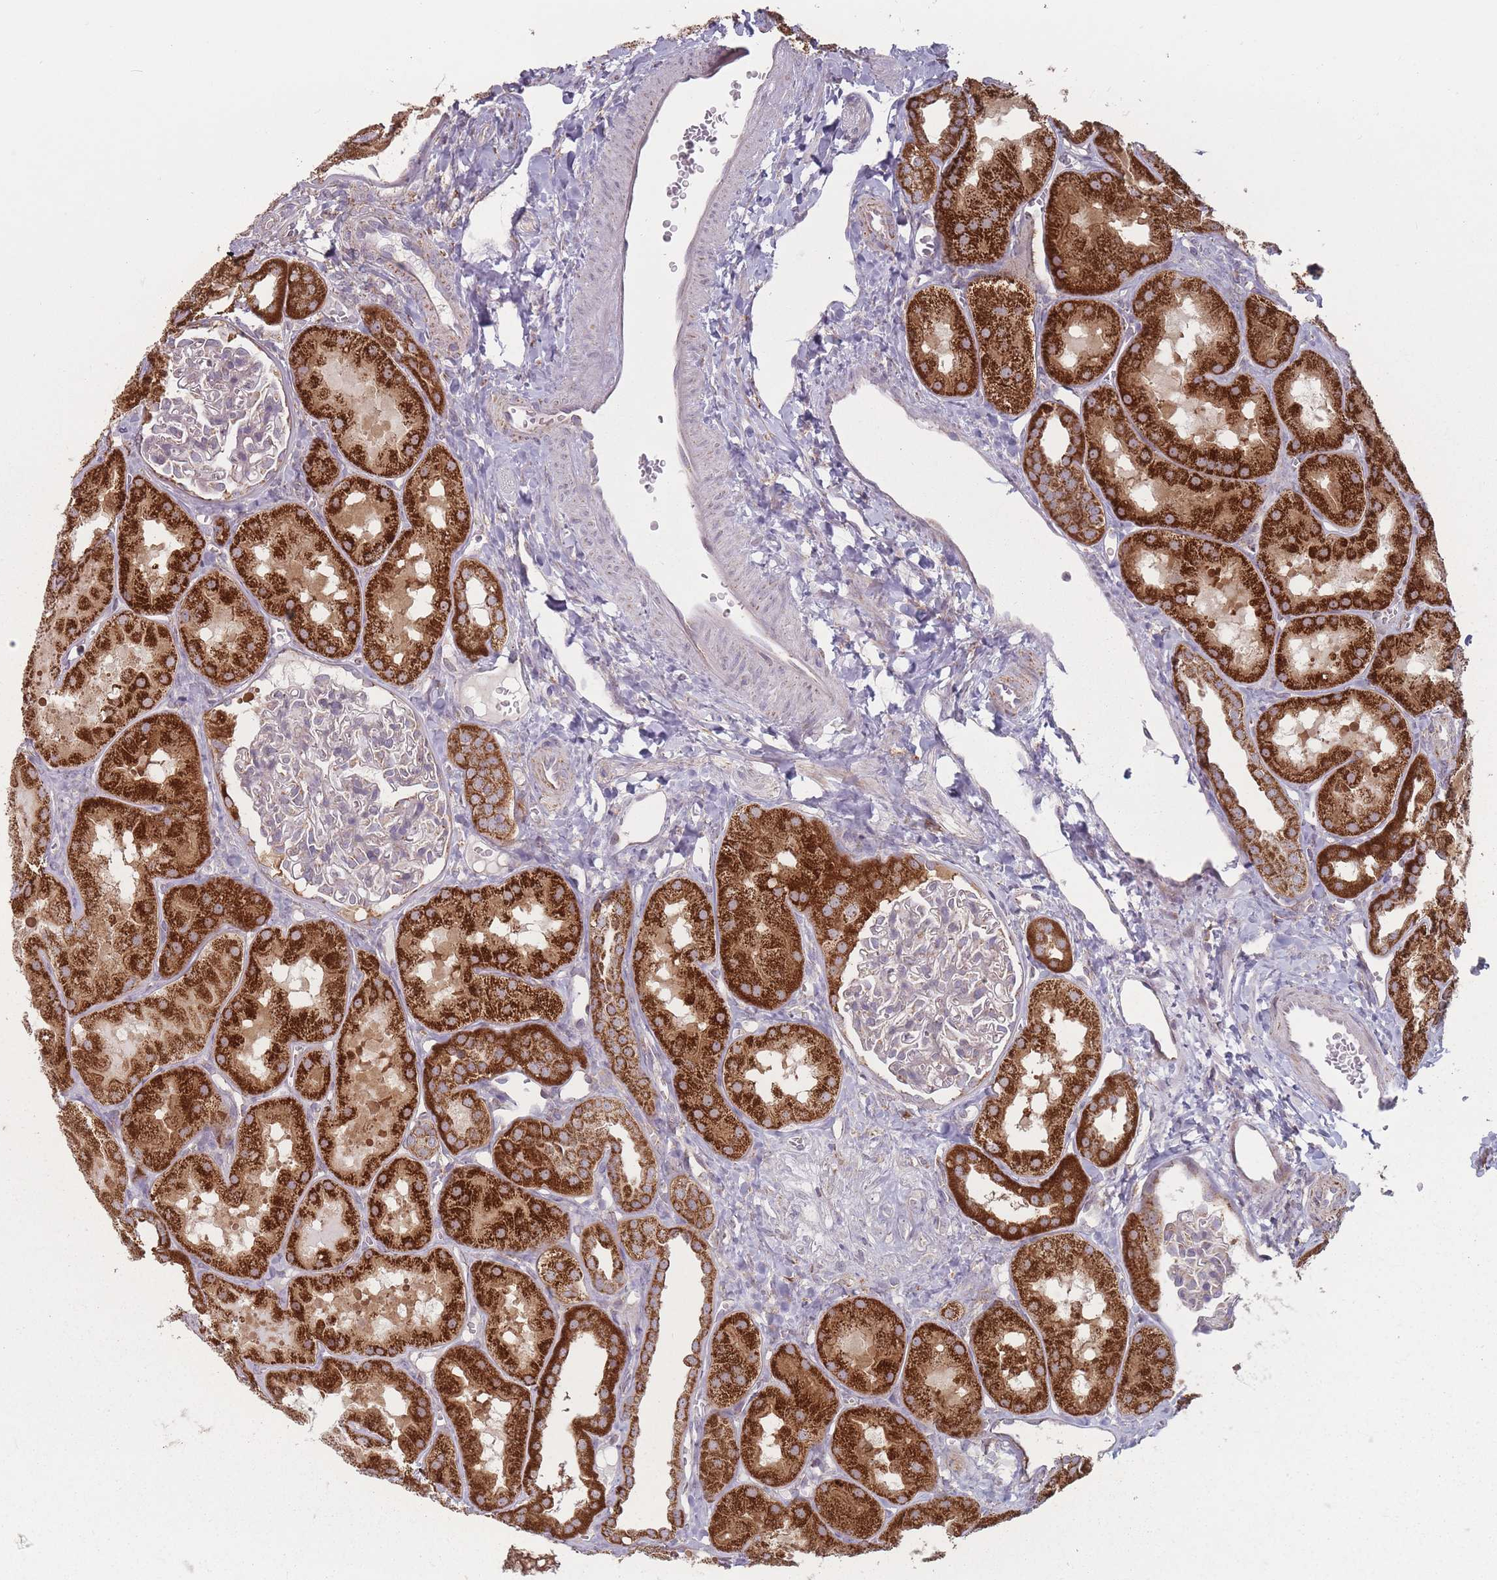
{"staining": {"intensity": "negative", "quantity": "none", "location": "none"}, "tissue": "kidney", "cell_type": "Cells in glomeruli", "image_type": "normal", "snomed": [{"axis": "morphology", "description": "Normal tissue, NOS"}, {"axis": "topography", "description": "Kidney"}, {"axis": "topography", "description": "Urinary bladder"}], "caption": "Normal kidney was stained to show a protein in brown. There is no significant expression in cells in glomeruli. (DAB (3,3'-diaminobenzidine) IHC visualized using brightfield microscopy, high magnification).", "gene": "OR10Q1", "patient": {"sex": "male", "age": 16}}